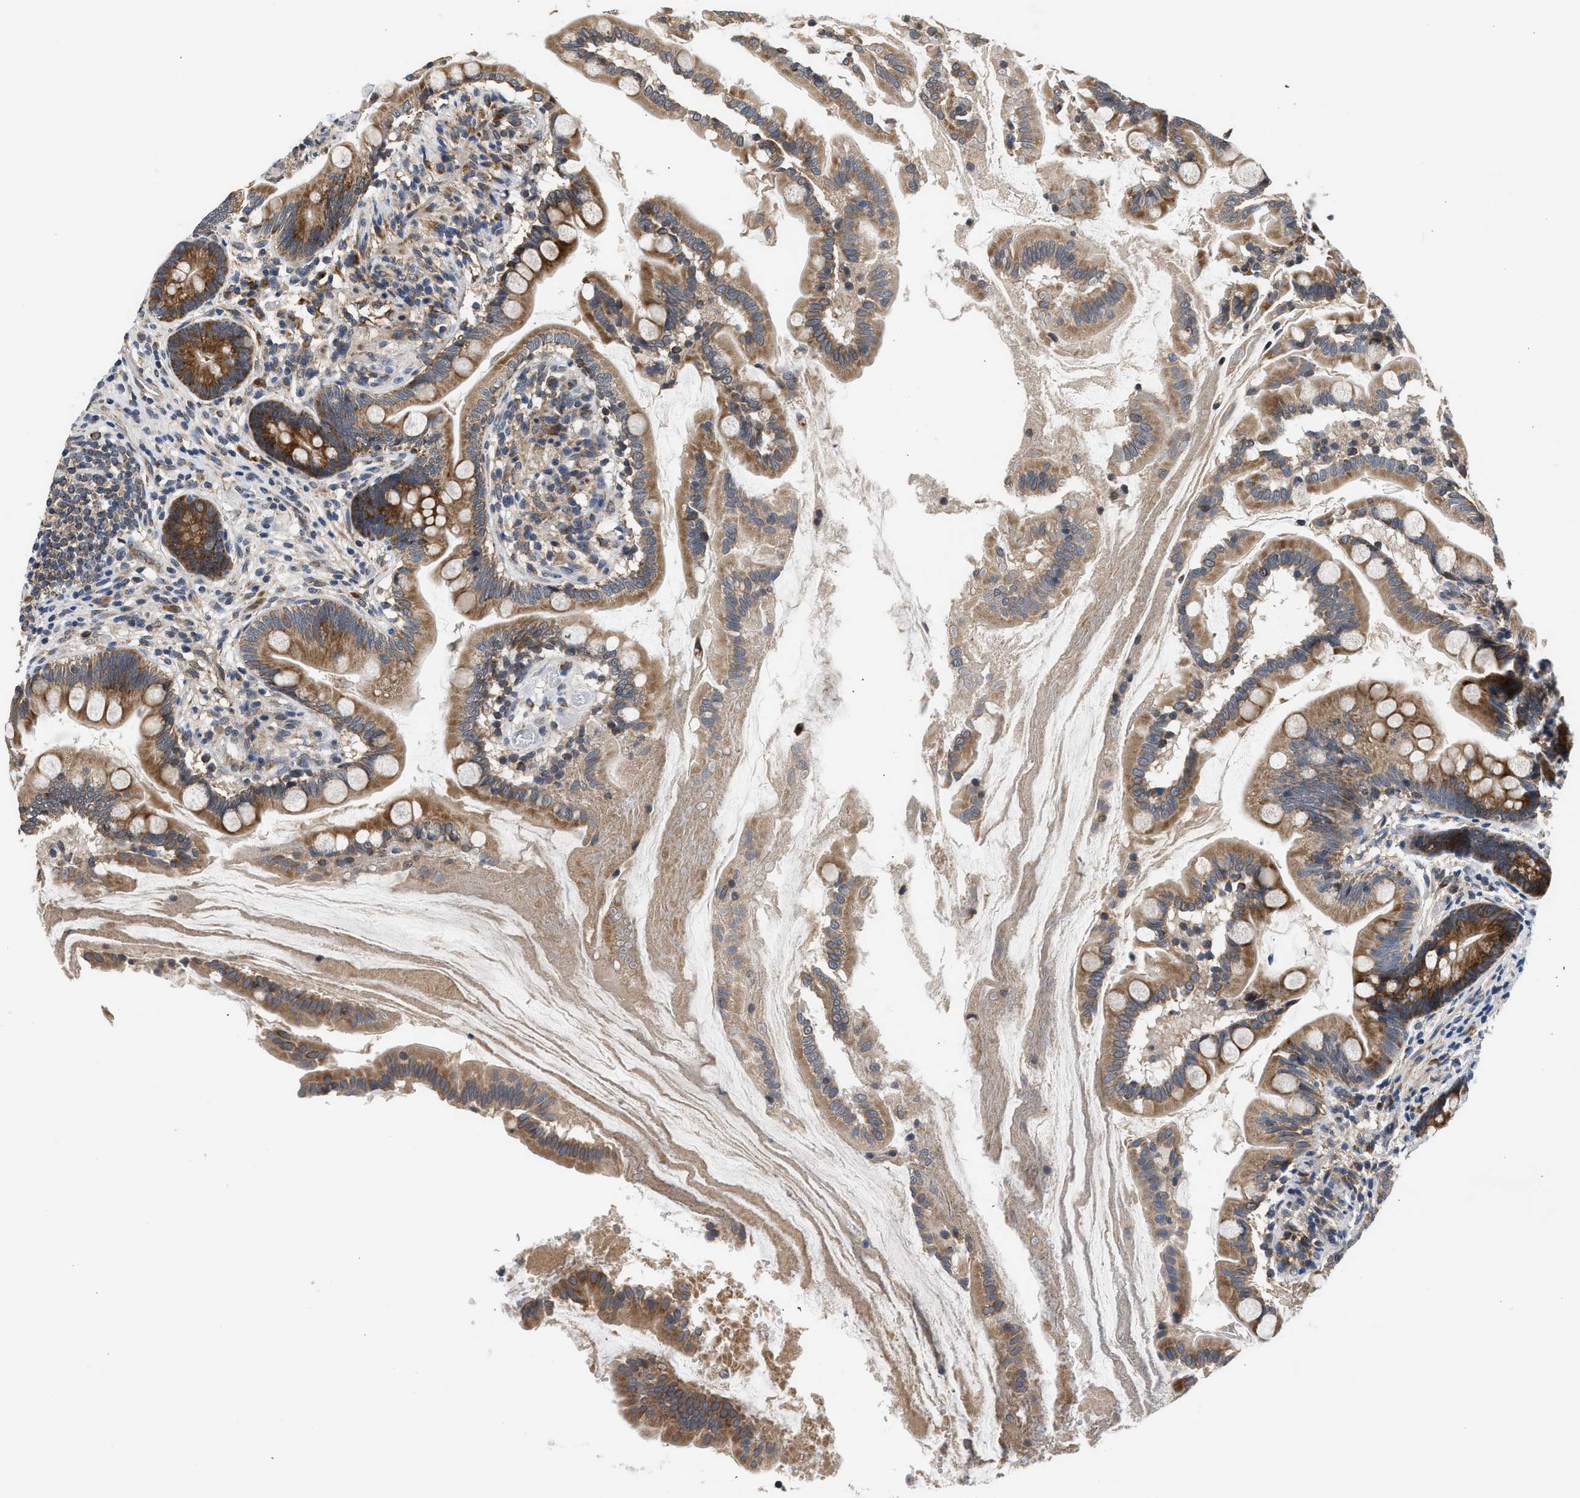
{"staining": {"intensity": "moderate", "quantity": ">75%", "location": "cytoplasmic/membranous"}, "tissue": "small intestine", "cell_type": "Glandular cells", "image_type": "normal", "snomed": [{"axis": "morphology", "description": "Normal tissue, NOS"}, {"axis": "topography", "description": "Small intestine"}], "caption": "Brown immunohistochemical staining in benign small intestine reveals moderate cytoplasmic/membranous expression in about >75% of glandular cells.", "gene": "POLG2", "patient": {"sex": "female", "age": 56}}